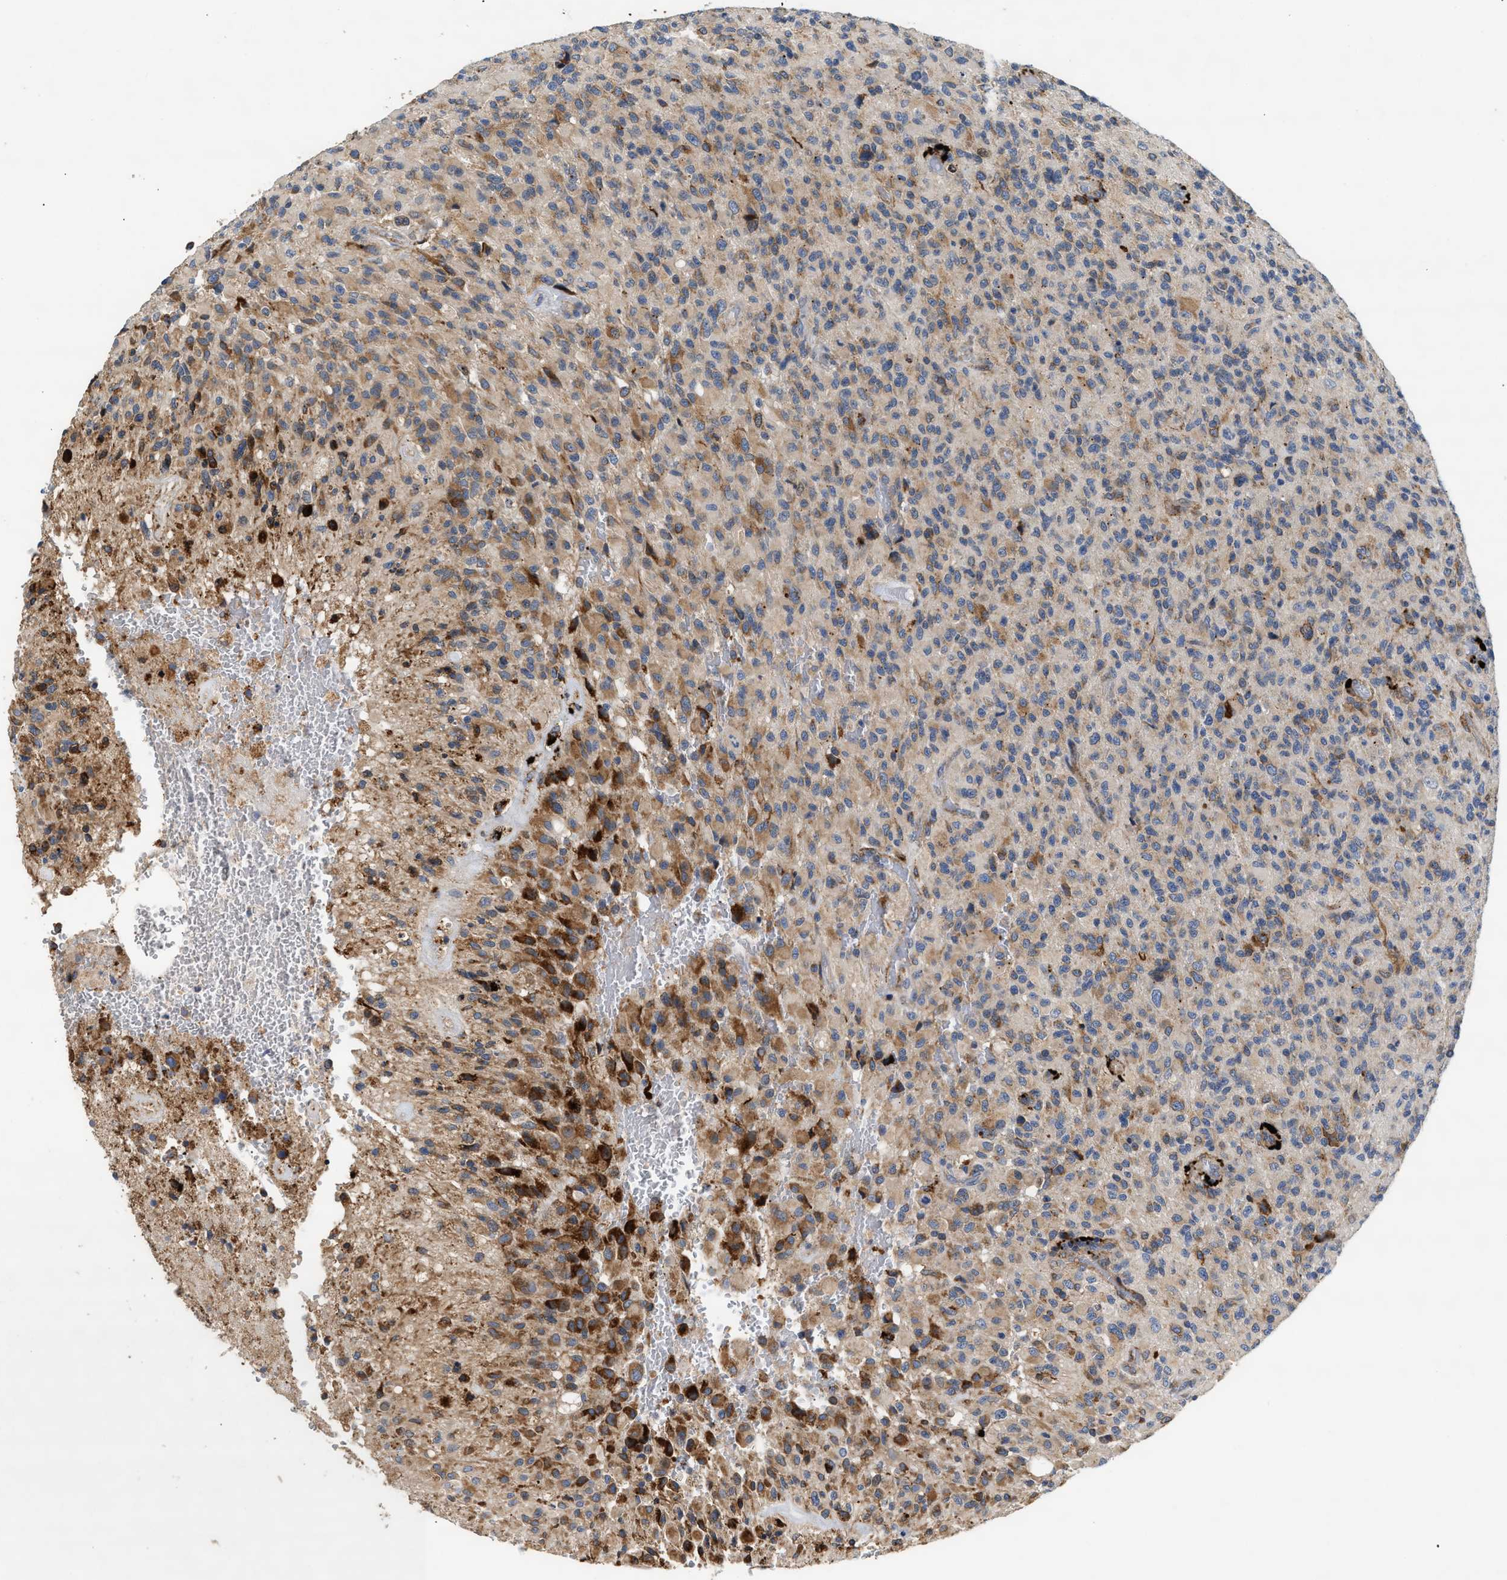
{"staining": {"intensity": "moderate", "quantity": ">75%", "location": "cytoplasmic/membranous"}, "tissue": "glioma", "cell_type": "Tumor cells", "image_type": "cancer", "snomed": [{"axis": "morphology", "description": "Glioma, malignant, High grade"}, {"axis": "topography", "description": "Brain"}], "caption": "A histopathology image showing moderate cytoplasmic/membranous staining in about >75% of tumor cells in glioma, as visualized by brown immunohistochemical staining.", "gene": "AMZ1", "patient": {"sex": "male", "age": 71}}